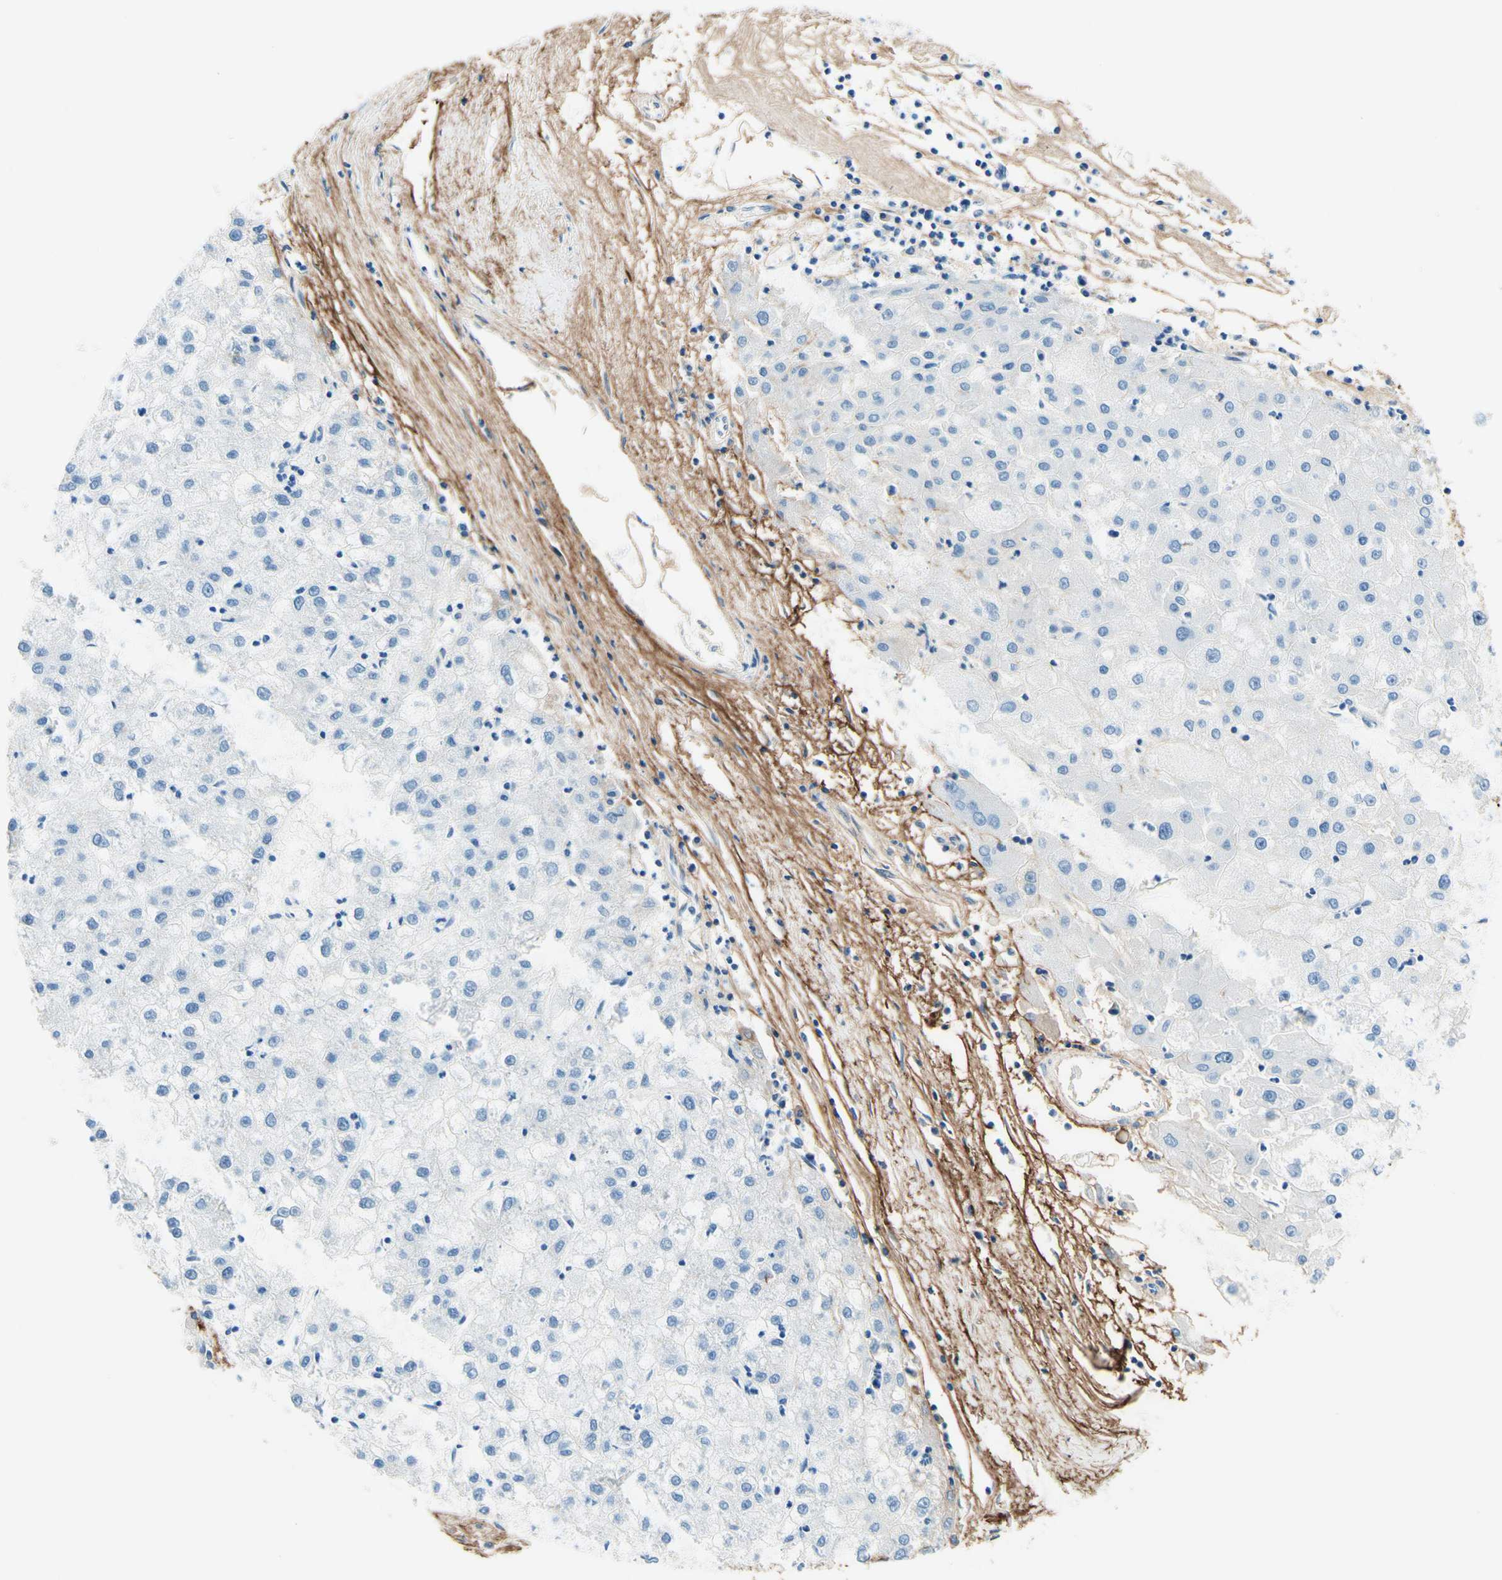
{"staining": {"intensity": "negative", "quantity": "none", "location": "none"}, "tissue": "liver cancer", "cell_type": "Tumor cells", "image_type": "cancer", "snomed": [{"axis": "morphology", "description": "Carcinoma, Hepatocellular, NOS"}, {"axis": "topography", "description": "Liver"}], "caption": "Tumor cells show no significant protein positivity in hepatocellular carcinoma (liver).", "gene": "MFAP5", "patient": {"sex": "male", "age": 72}}